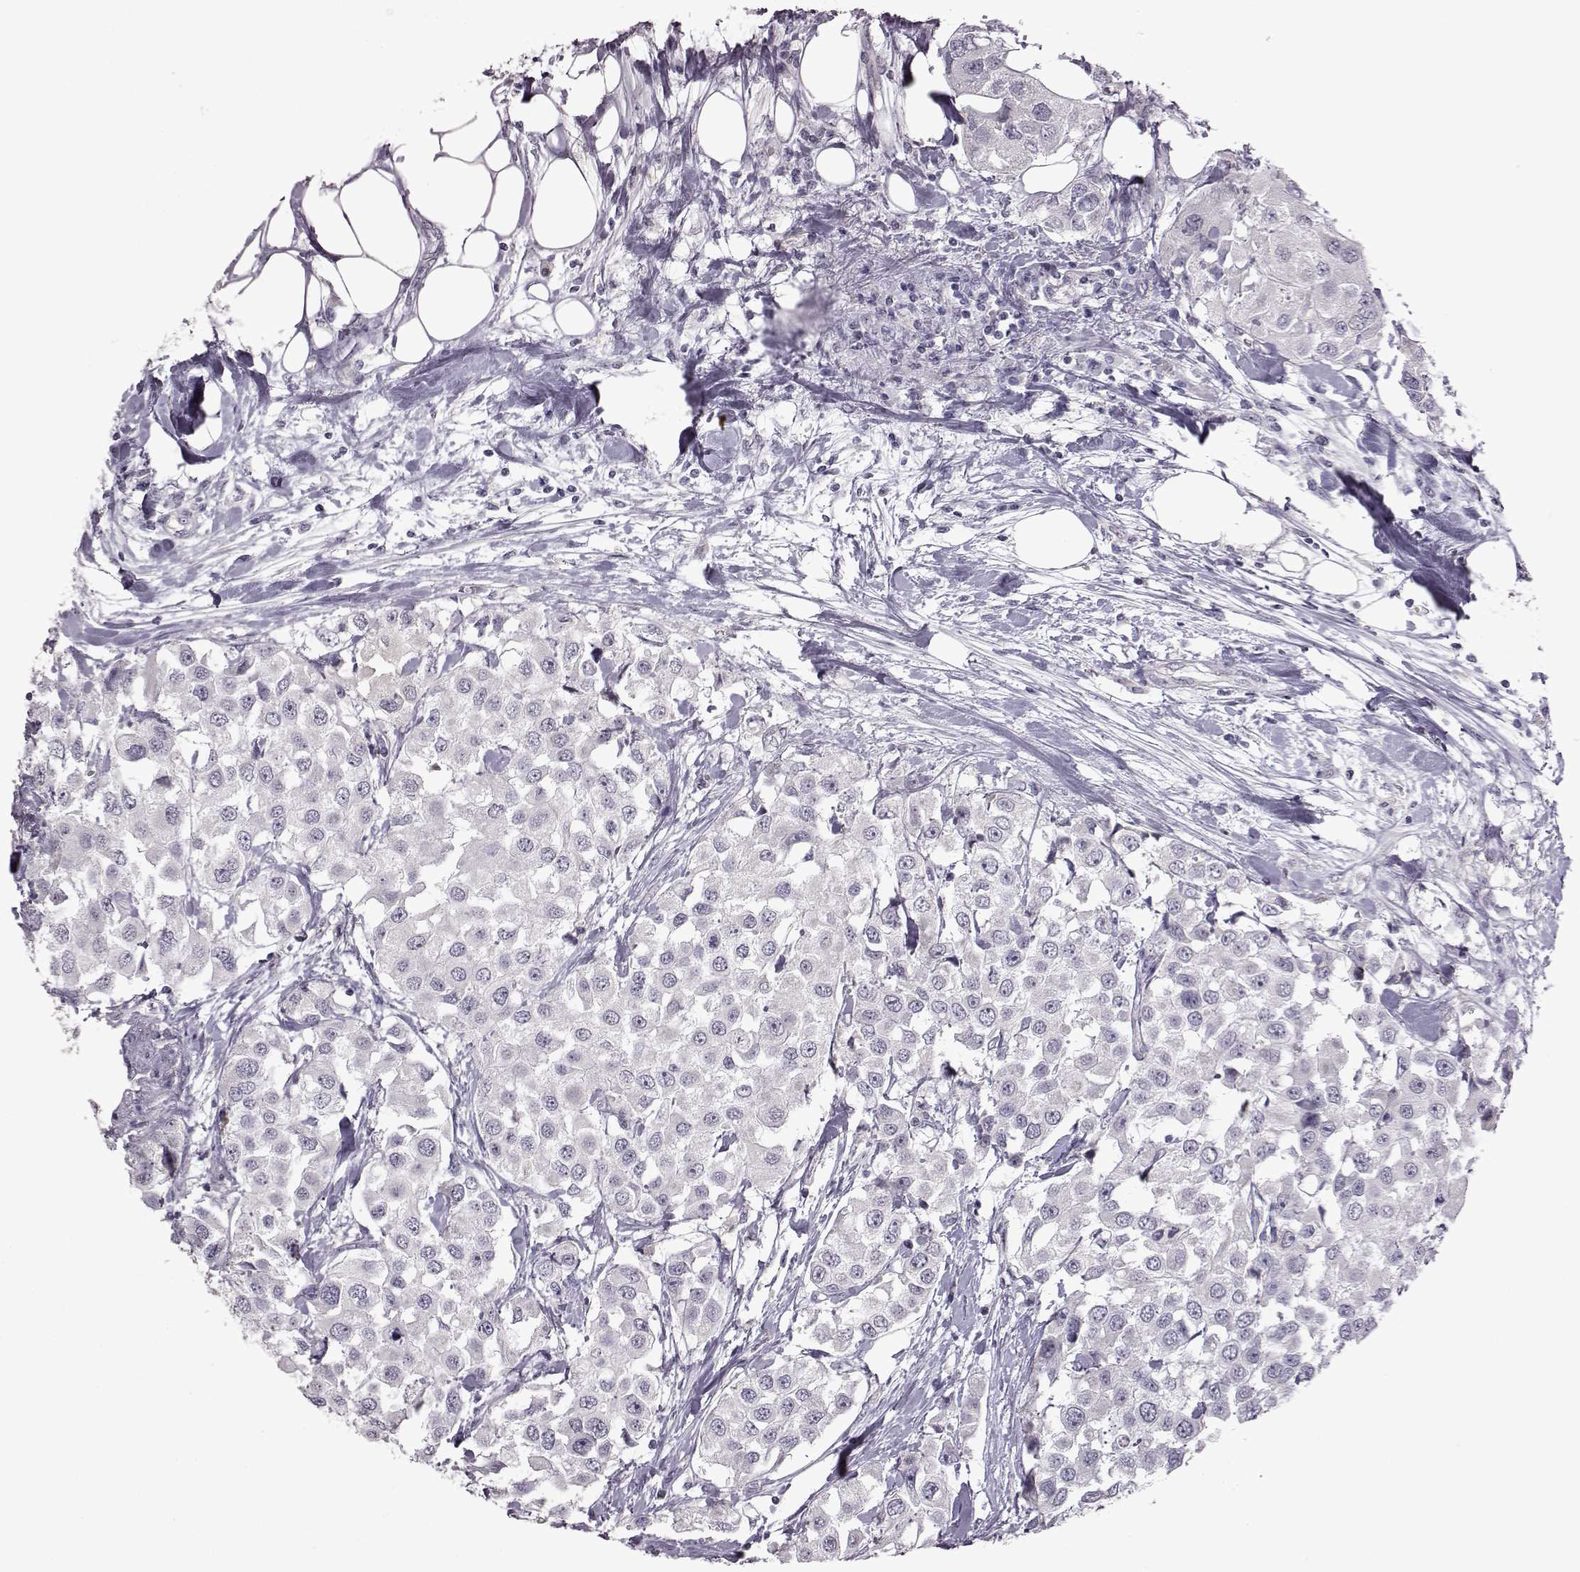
{"staining": {"intensity": "negative", "quantity": "none", "location": "none"}, "tissue": "urothelial cancer", "cell_type": "Tumor cells", "image_type": "cancer", "snomed": [{"axis": "morphology", "description": "Urothelial carcinoma, High grade"}, {"axis": "topography", "description": "Urinary bladder"}], "caption": "Tumor cells show no significant protein staining in urothelial cancer. (DAB (3,3'-diaminobenzidine) IHC, high magnification).", "gene": "GAL", "patient": {"sex": "female", "age": 64}}